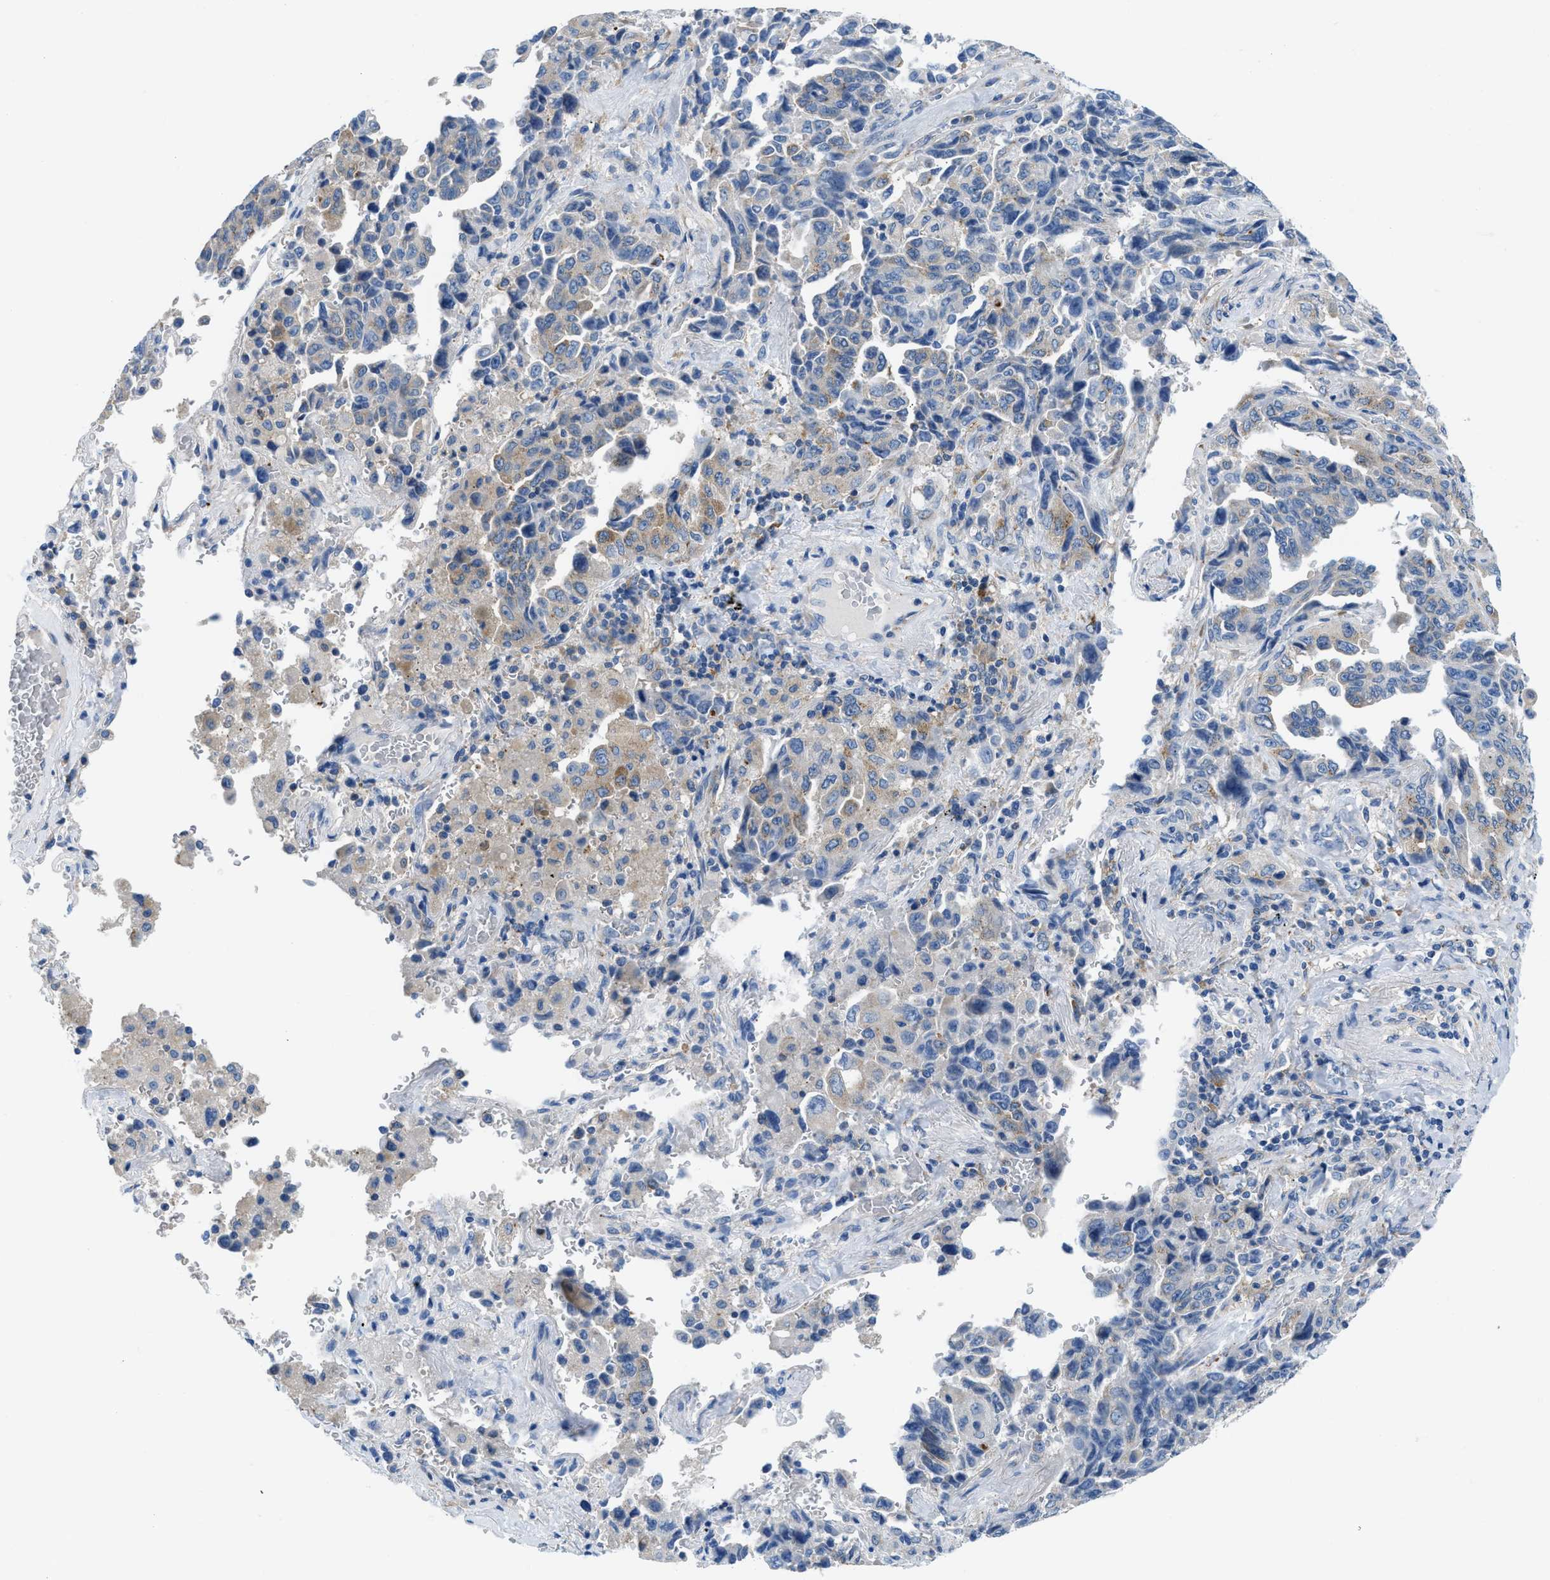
{"staining": {"intensity": "weak", "quantity": "25%-75%", "location": "cytoplasmic/membranous"}, "tissue": "lung cancer", "cell_type": "Tumor cells", "image_type": "cancer", "snomed": [{"axis": "morphology", "description": "Adenocarcinoma, NOS"}, {"axis": "topography", "description": "Lung"}], "caption": "A high-resolution image shows IHC staining of lung cancer (adenocarcinoma), which reveals weak cytoplasmic/membranous positivity in about 25%-75% of tumor cells.", "gene": "BNC2", "patient": {"sex": "female", "age": 51}}